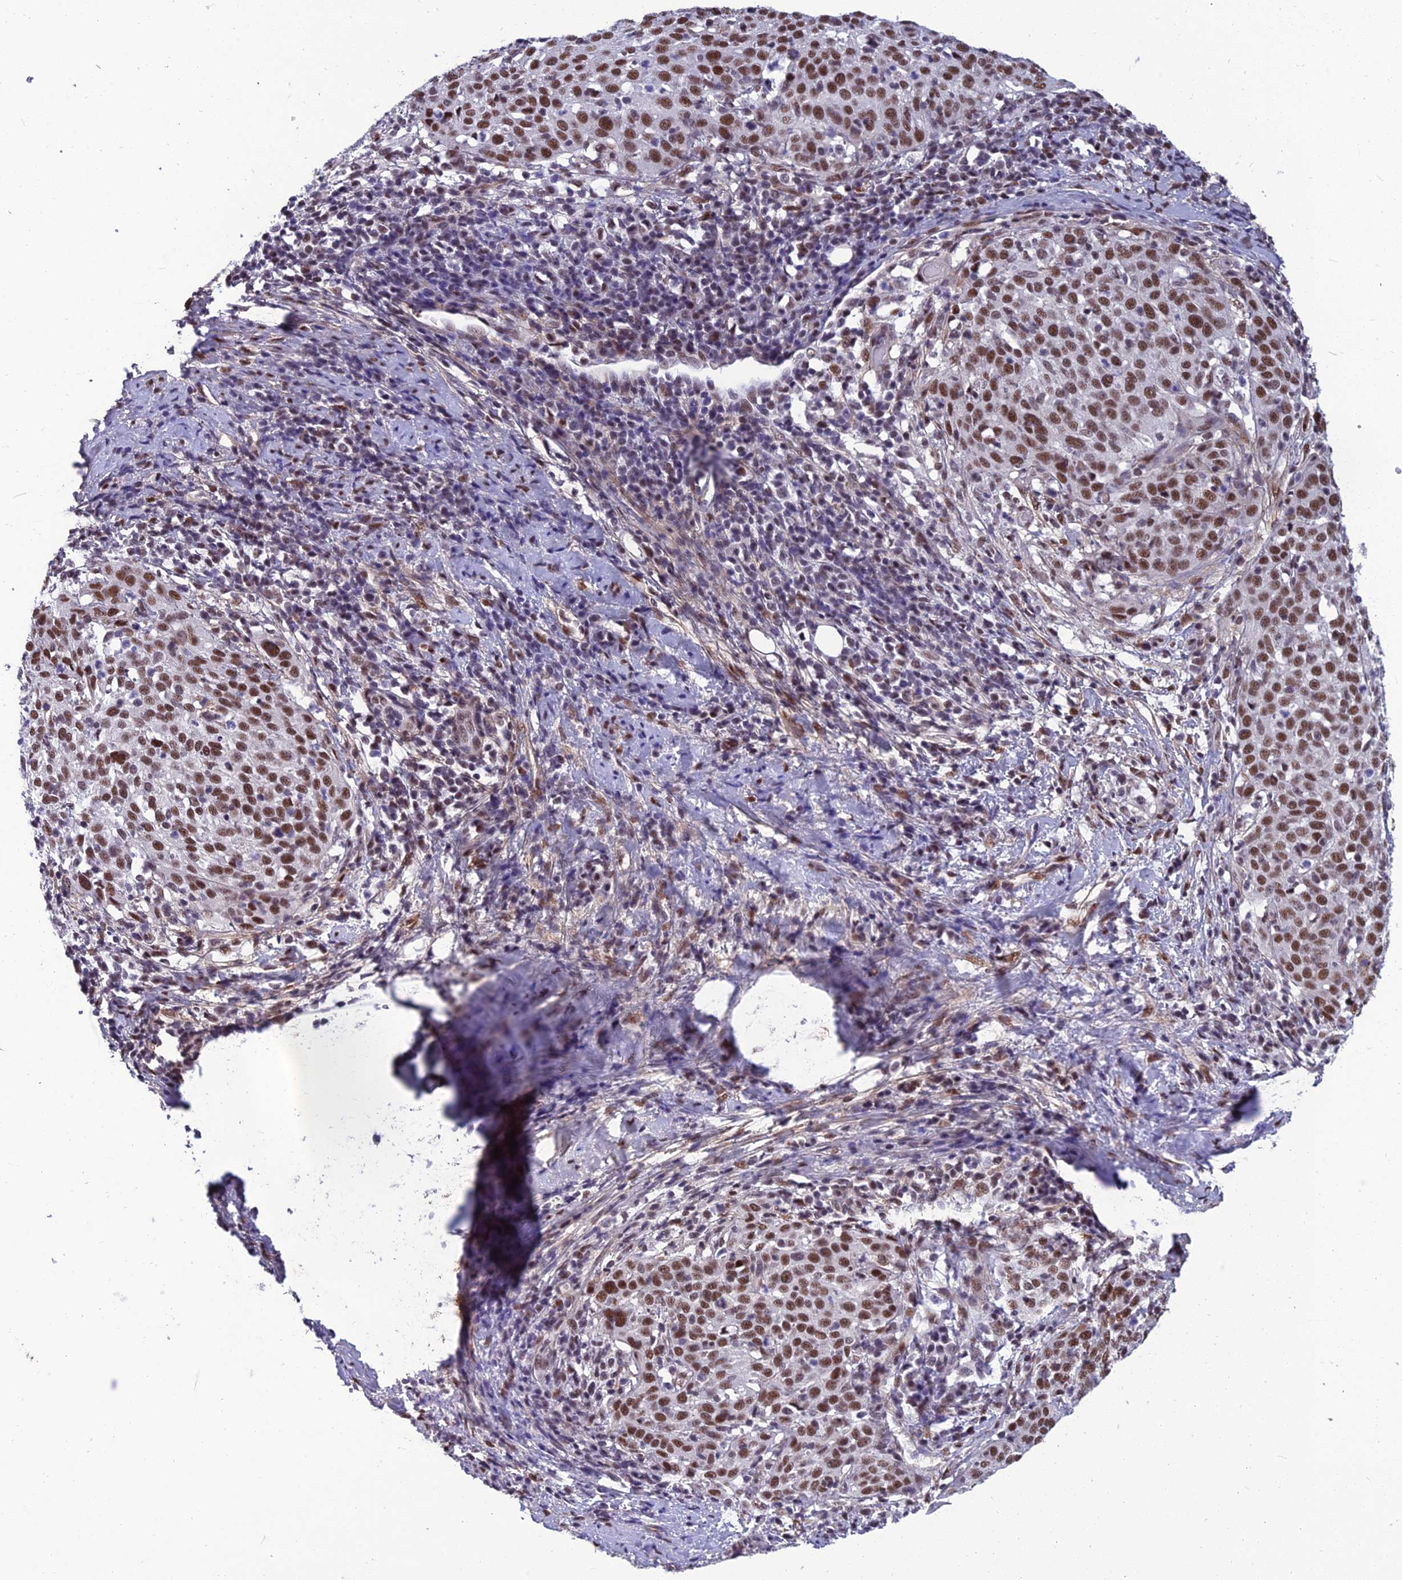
{"staining": {"intensity": "moderate", "quantity": ">75%", "location": "nuclear"}, "tissue": "cervical cancer", "cell_type": "Tumor cells", "image_type": "cancer", "snomed": [{"axis": "morphology", "description": "Squamous cell carcinoma, NOS"}, {"axis": "topography", "description": "Cervix"}], "caption": "Human squamous cell carcinoma (cervical) stained with a brown dye exhibits moderate nuclear positive expression in approximately >75% of tumor cells.", "gene": "RSRC1", "patient": {"sex": "female", "age": 57}}